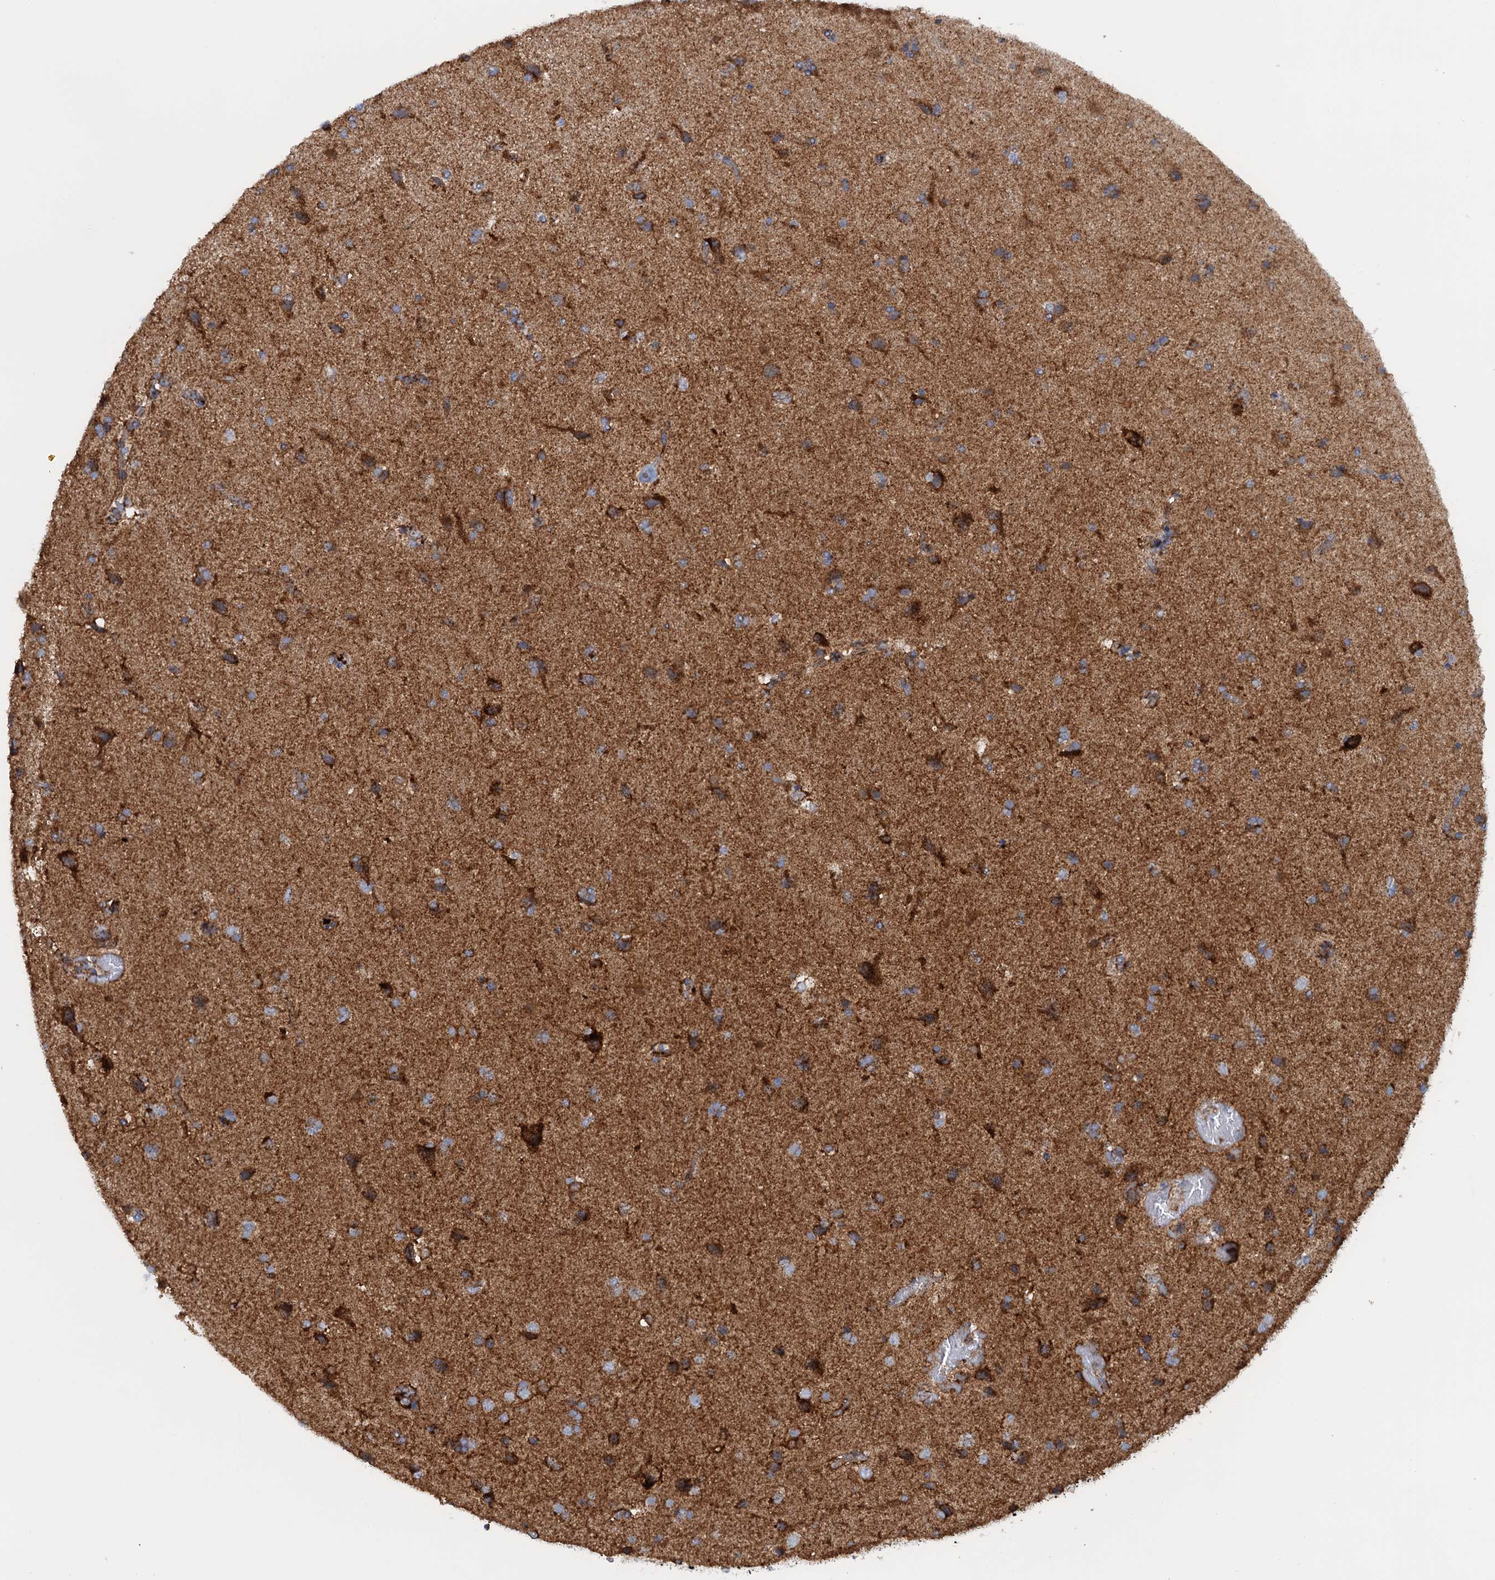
{"staining": {"intensity": "moderate", "quantity": ">75%", "location": "cytoplasmic/membranous"}, "tissue": "glioma", "cell_type": "Tumor cells", "image_type": "cancer", "snomed": [{"axis": "morphology", "description": "Glioma, malignant, High grade"}, {"axis": "topography", "description": "Brain"}], "caption": "Protein staining reveals moderate cytoplasmic/membranous staining in about >75% of tumor cells in glioma. The staining was performed using DAB (3,3'-diaminobenzidine), with brown indicating positive protein expression. Nuclei are stained blue with hematoxylin.", "gene": "GTPBP3", "patient": {"sex": "male", "age": 72}}